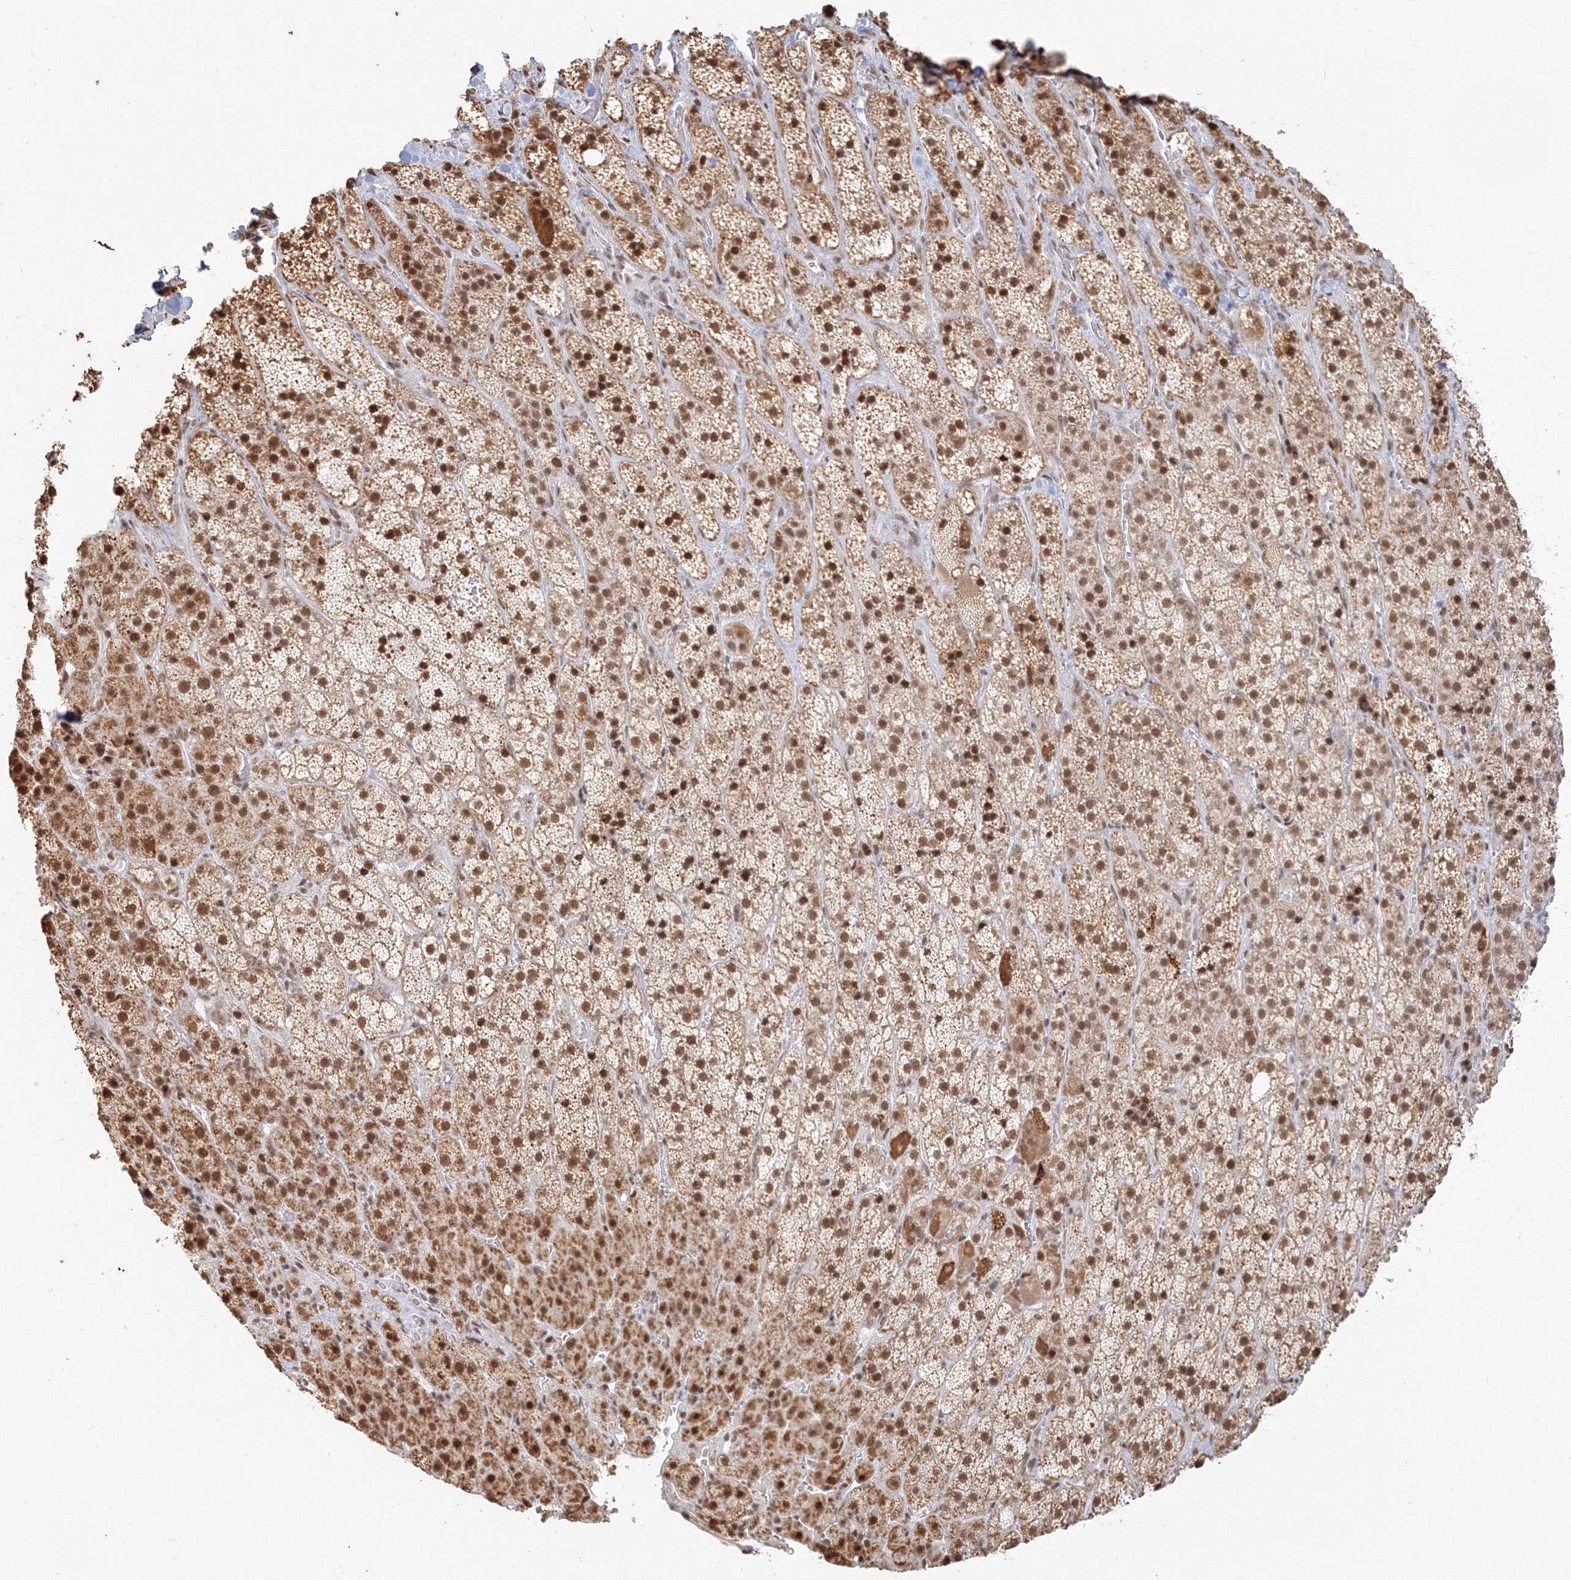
{"staining": {"intensity": "moderate", "quantity": ">75%", "location": "nuclear"}, "tissue": "adrenal gland", "cell_type": "Glandular cells", "image_type": "normal", "snomed": [{"axis": "morphology", "description": "Normal tissue, NOS"}, {"axis": "topography", "description": "Adrenal gland"}], "caption": "Immunohistochemical staining of normal human adrenal gland shows moderate nuclear protein staining in approximately >75% of glandular cells. Using DAB (3,3'-diaminobenzidine) (brown) and hematoxylin (blue) stains, captured at high magnification using brightfield microscopy.", "gene": "PPP4R2", "patient": {"sex": "female", "age": 57}}